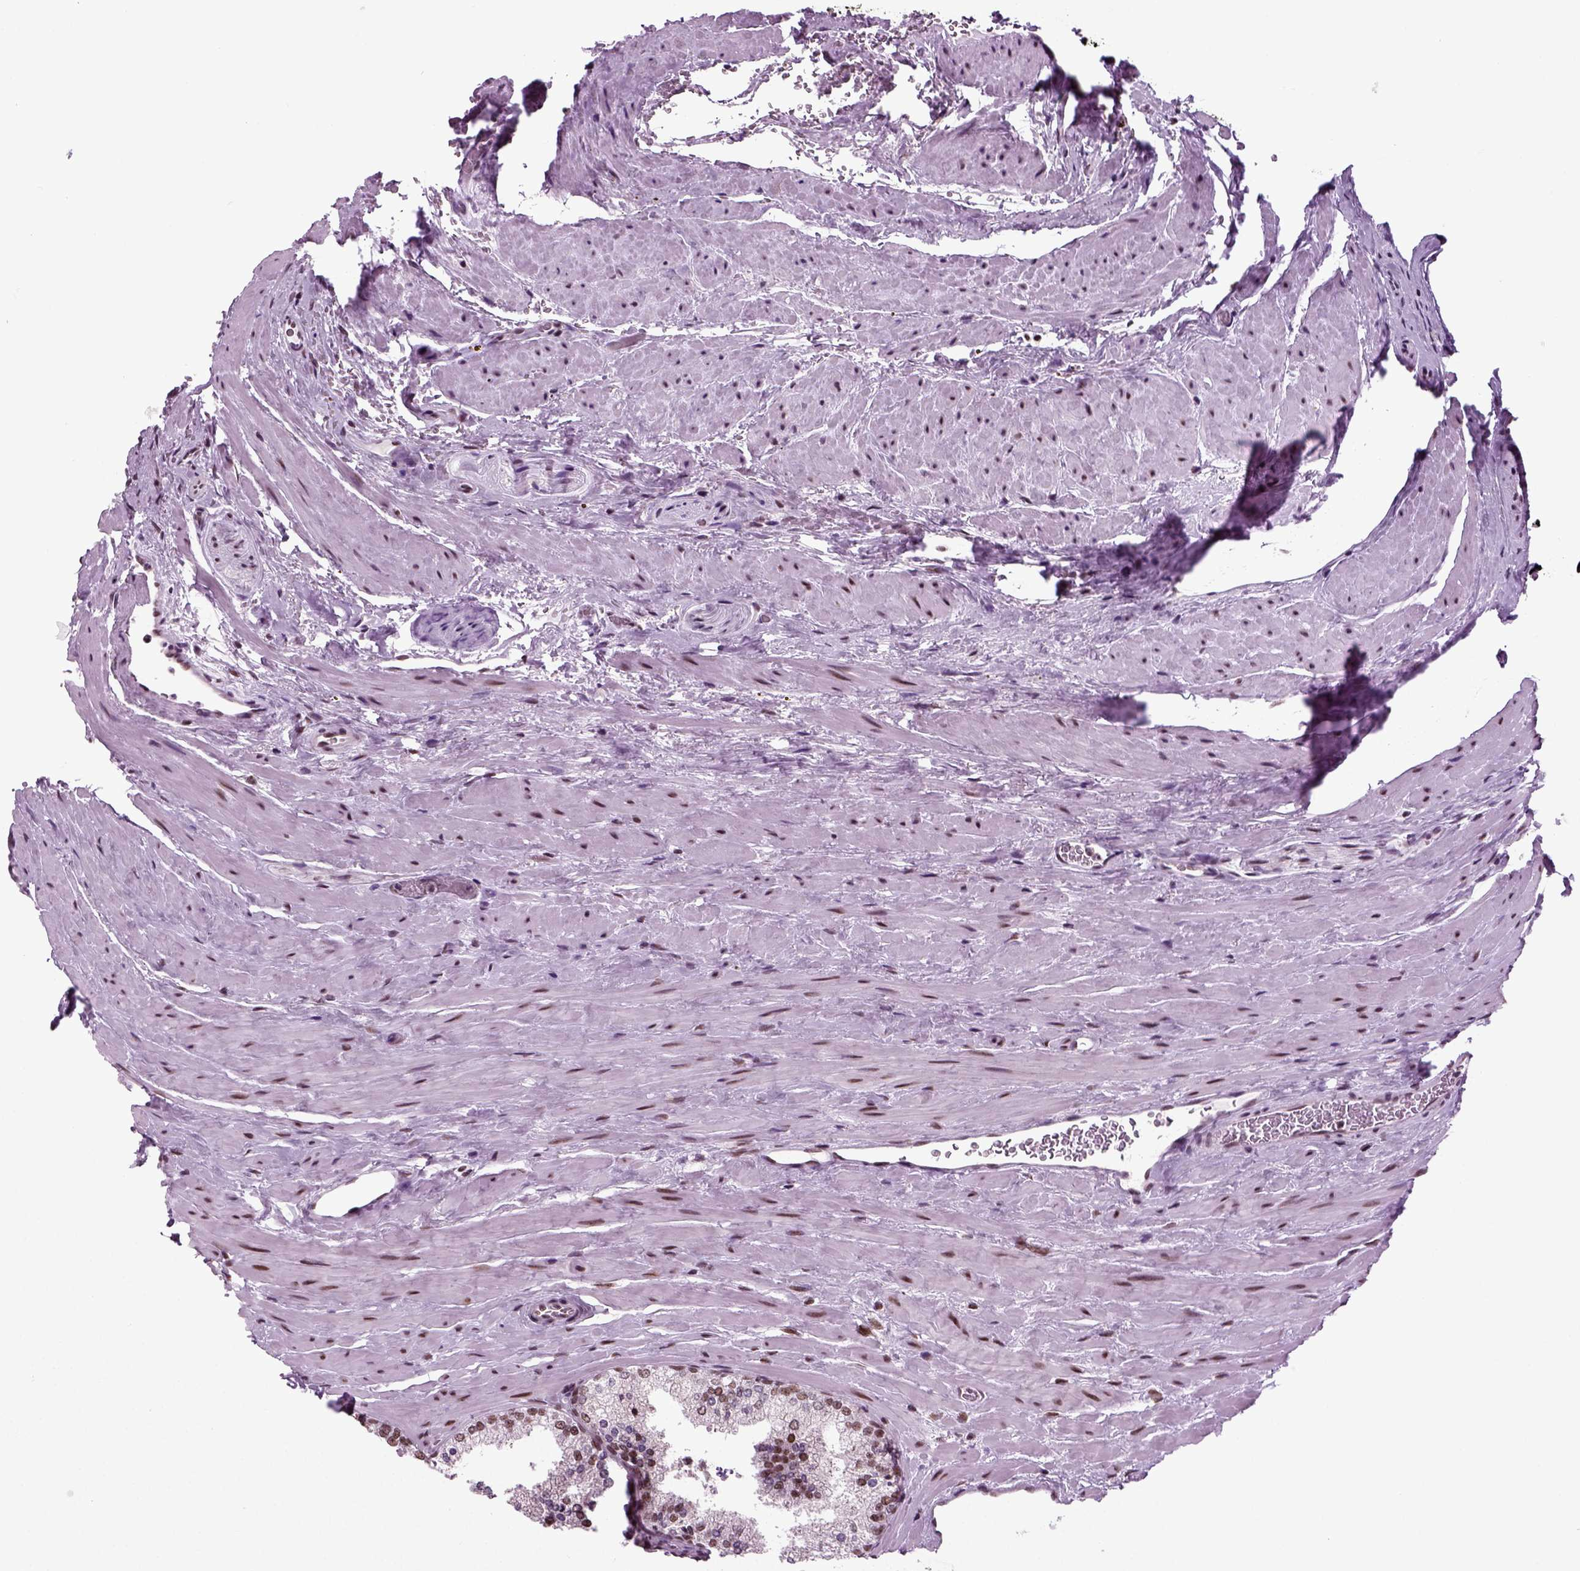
{"staining": {"intensity": "moderate", "quantity": "25%-75%", "location": "nuclear"}, "tissue": "prostate cancer", "cell_type": "Tumor cells", "image_type": "cancer", "snomed": [{"axis": "morphology", "description": "Adenocarcinoma, NOS"}, {"axis": "morphology", "description": "Adenocarcinoma, High grade"}, {"axis": "topography", "description": "Prostate"}], "caption": "Immunohistochemical staining of human adenocarcinoma (high-grade) (prostate) reveals medium levels of moderate nuclear protein staining in approximately 25%-75% of tumor cells. The protein is stained brown, and the nuclei are stained in blue (DAB (3,3'-diaminobenzidine) IHC with brightfield microscopy, high magnification).", "gene": "RCOR3", "patient": {"sex": "male", "age": 62}}